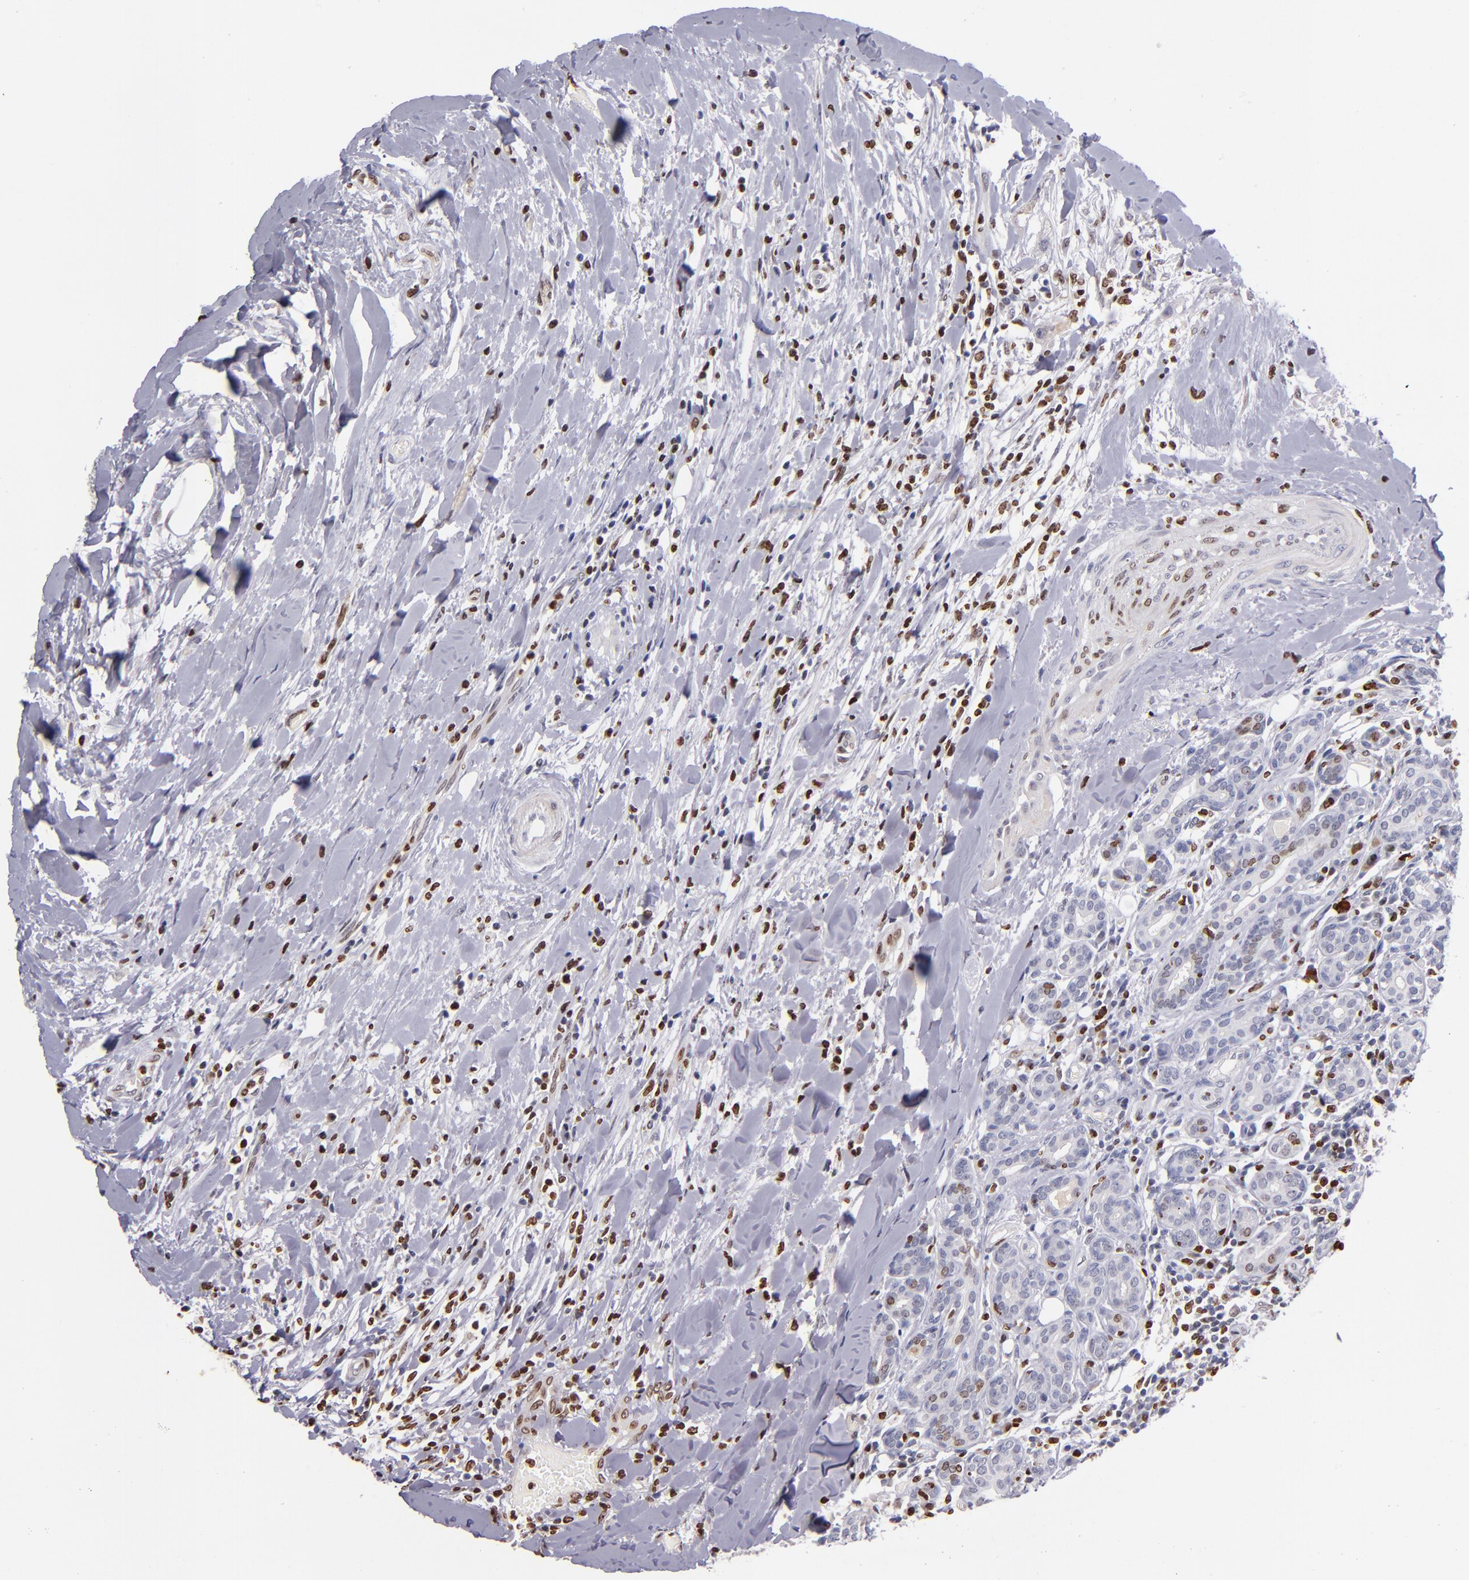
{"staining": {"intensity": "moderate", "quantity": "<25%", "location": "nuclear"}, "tissue": "head and neck cancer", "cell_type": "Tumor cells", "image_type": "cancer", "snomed": [{"axis": "morphology", "description": "Neoplasm, malignant, NOS"}, {"axis": "topography", "description": "Salivary gland"}, {"axis": "topography", "description": "Head-Neck"}], "caption": "High-power microscopy captured an IHC micrograph of head and neck malignant neoplasm, revealing moderate nuclear staining in approximately <25% of tumor cells.", "gene": "CDKL5", "patient": {"sex": "male", "age": 43}}